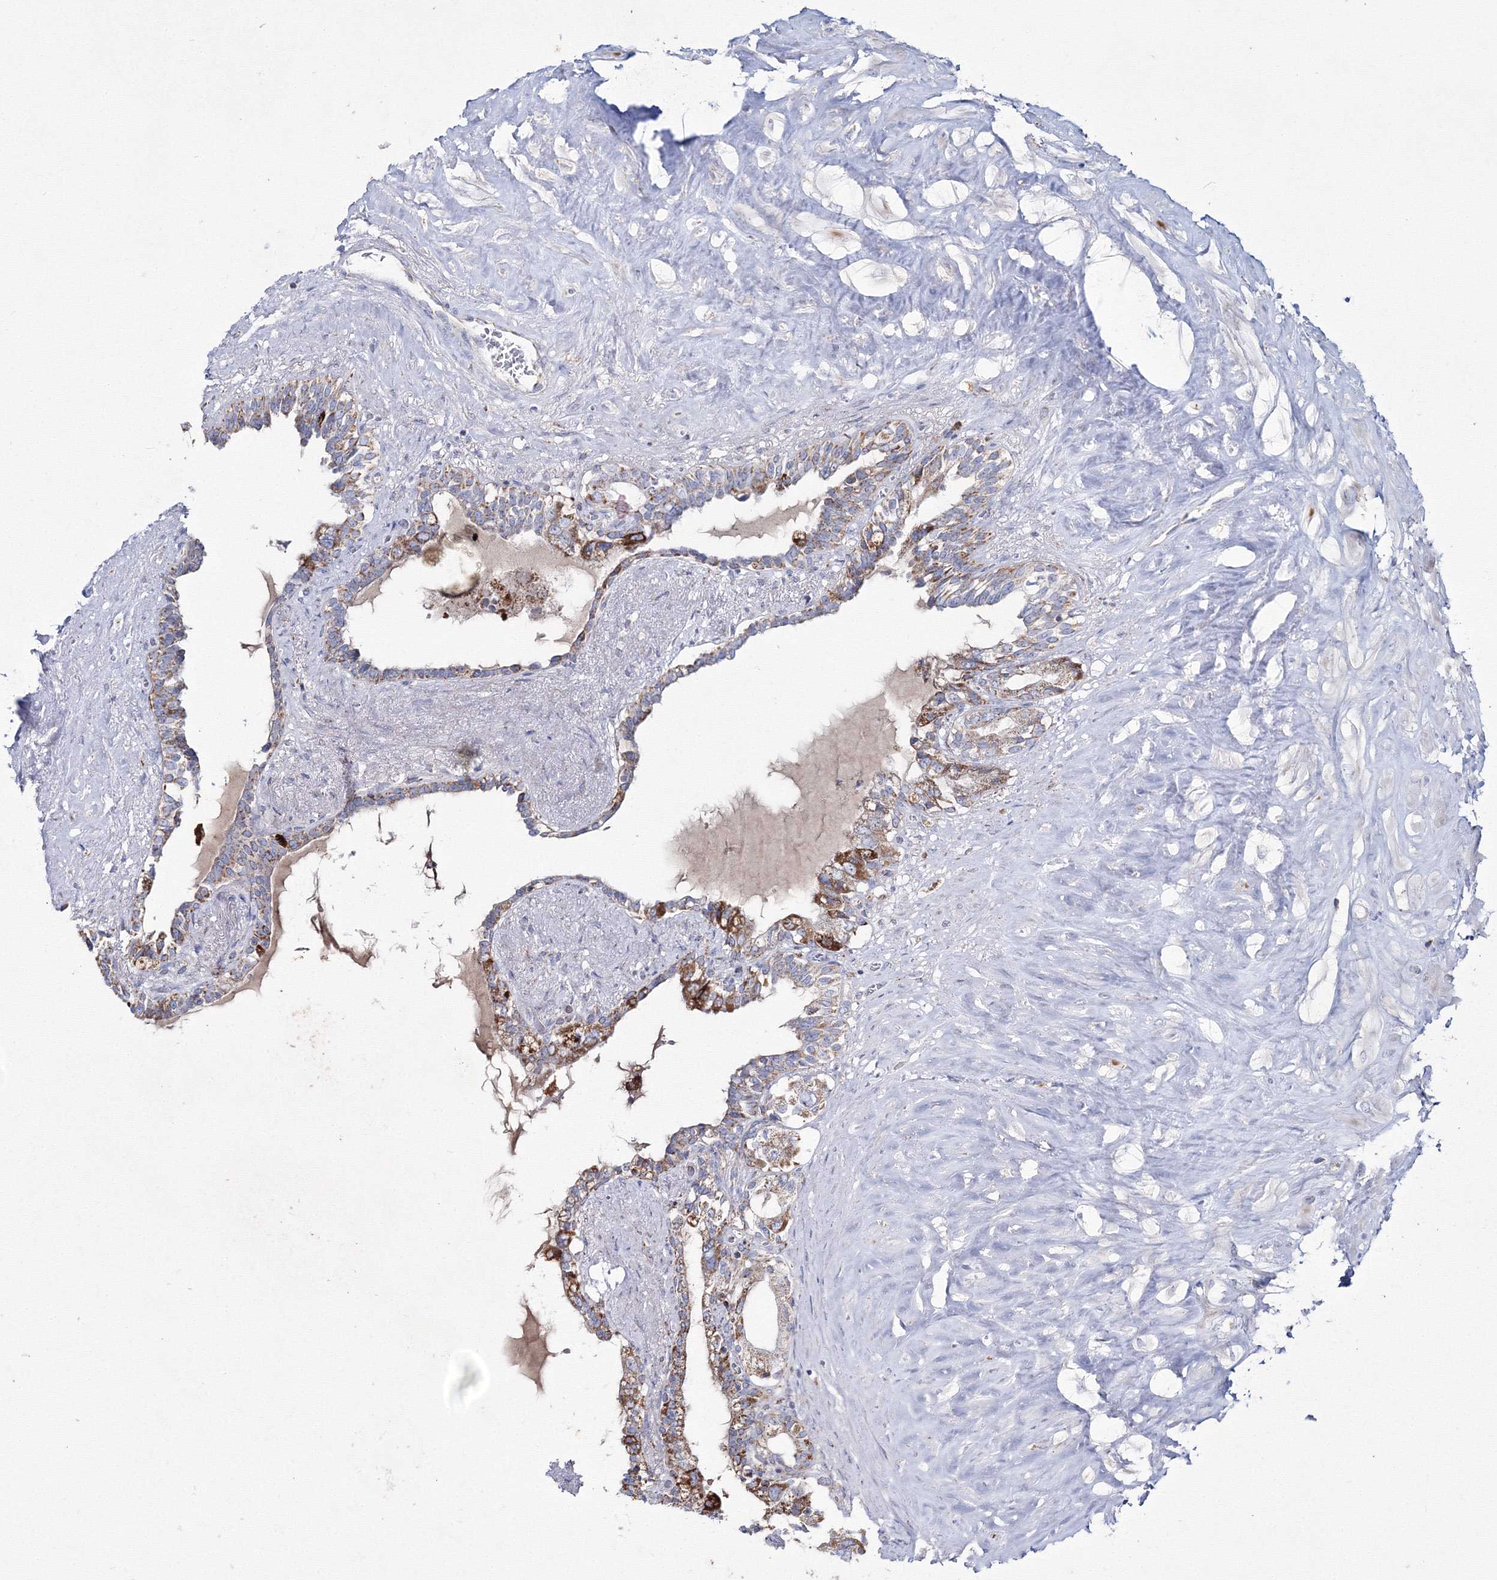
{"staining": {"intensity": "moderate", "quantity": ">75%", "location": "cytoplasmic/membranous"}, "tissue": "seminal vesicle", "cell_type": "Glandular cells", "image_type": "normal", "snomed": [{"axis": "morphology", "description": "Normal tissue, NOS"}, {"axis": "topography", "description": "Seminal veicle"}], "caption": "The histopathology image reveals immunohistochemical staining of unremarkable seminal vesicle. There is moderate cytoplasmic/membranous staining is present in approximately >75% of glandular cells. (DAB (3,3'-diaminobenzidine) IHC with brightfield microscopy, high magnification).", "gene": "IGSF9", "patient": {"sex": "male", "age": 63}}